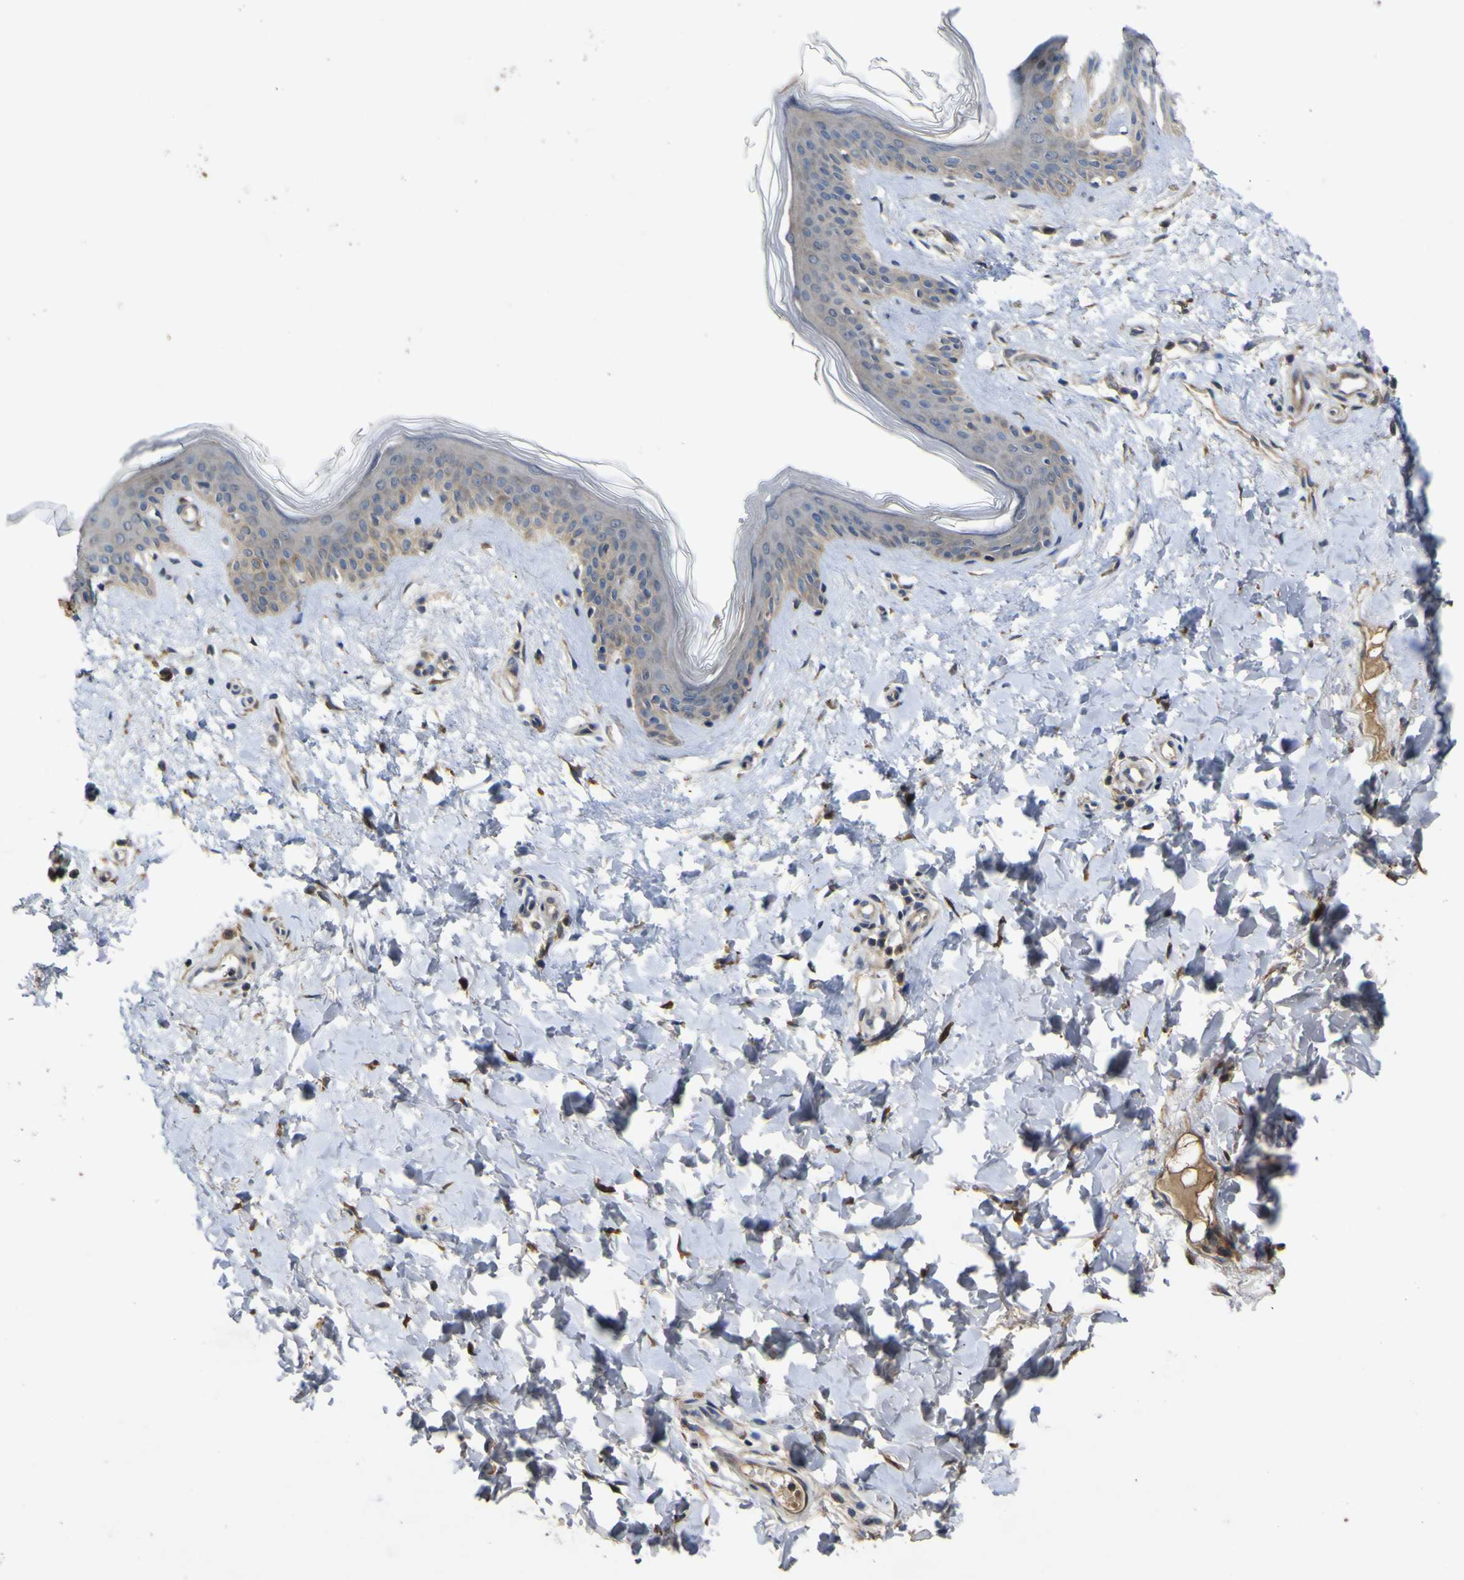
{"staining": {"intensity": "moderate", "quantity": "25%-75%", "location": "cytoplasmic/membranous"}, "tissue": "skin", "cell_type": "Fibroblasts", "image_type": "normal", "snomed": [{"axis": "morphology", "description": "Normal tissue, NOS"}, {"axis": "topography", "description": "Skin"}], "caption": "This photomicrograph shows immunohistochemistry (IHC) staining of benign human skin, with medium moderate cytoplasmic/membranous staining in about 25%-75% of fibroblasts.", "gene": "IRAK2", "patient": {"sex": "female", "age": 41}}